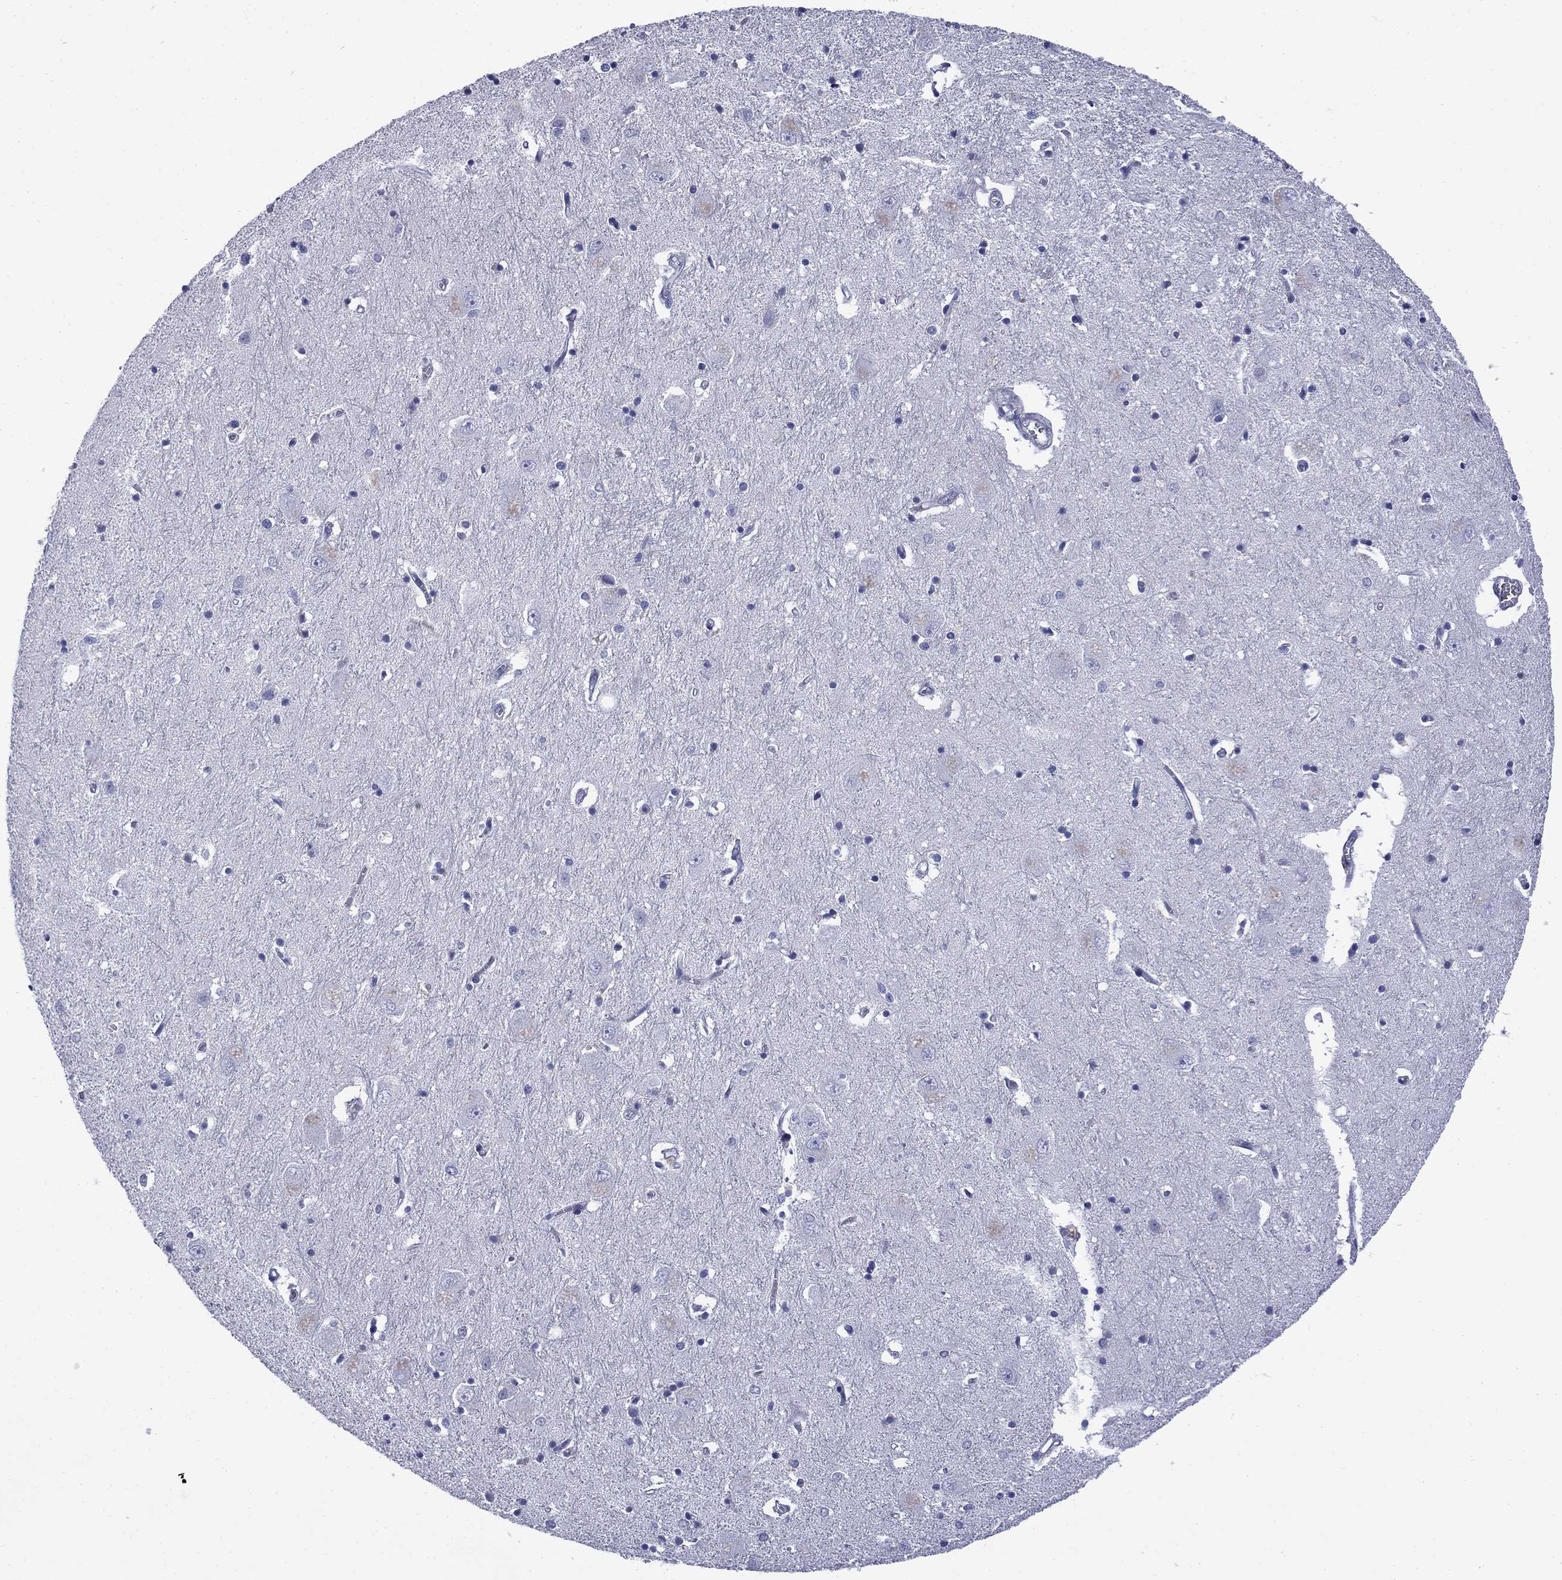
{"staining": {"intensity": "negative", "quantity": "none", "location": "none"}, "tissue": "caudate", "cell_type": "Glial cells", "image_type": "normal", "snomed": [{"axis": "morphology", "description": "Normal tissue, NOS"}, {"axis": "topography", "description": "Lateral ventricle wall"}], "caption": "The image shows no significant positivity in glial cells of caudate.", "gene": "SERPINB2", "patient": {"sex": "male", "age": 54}}